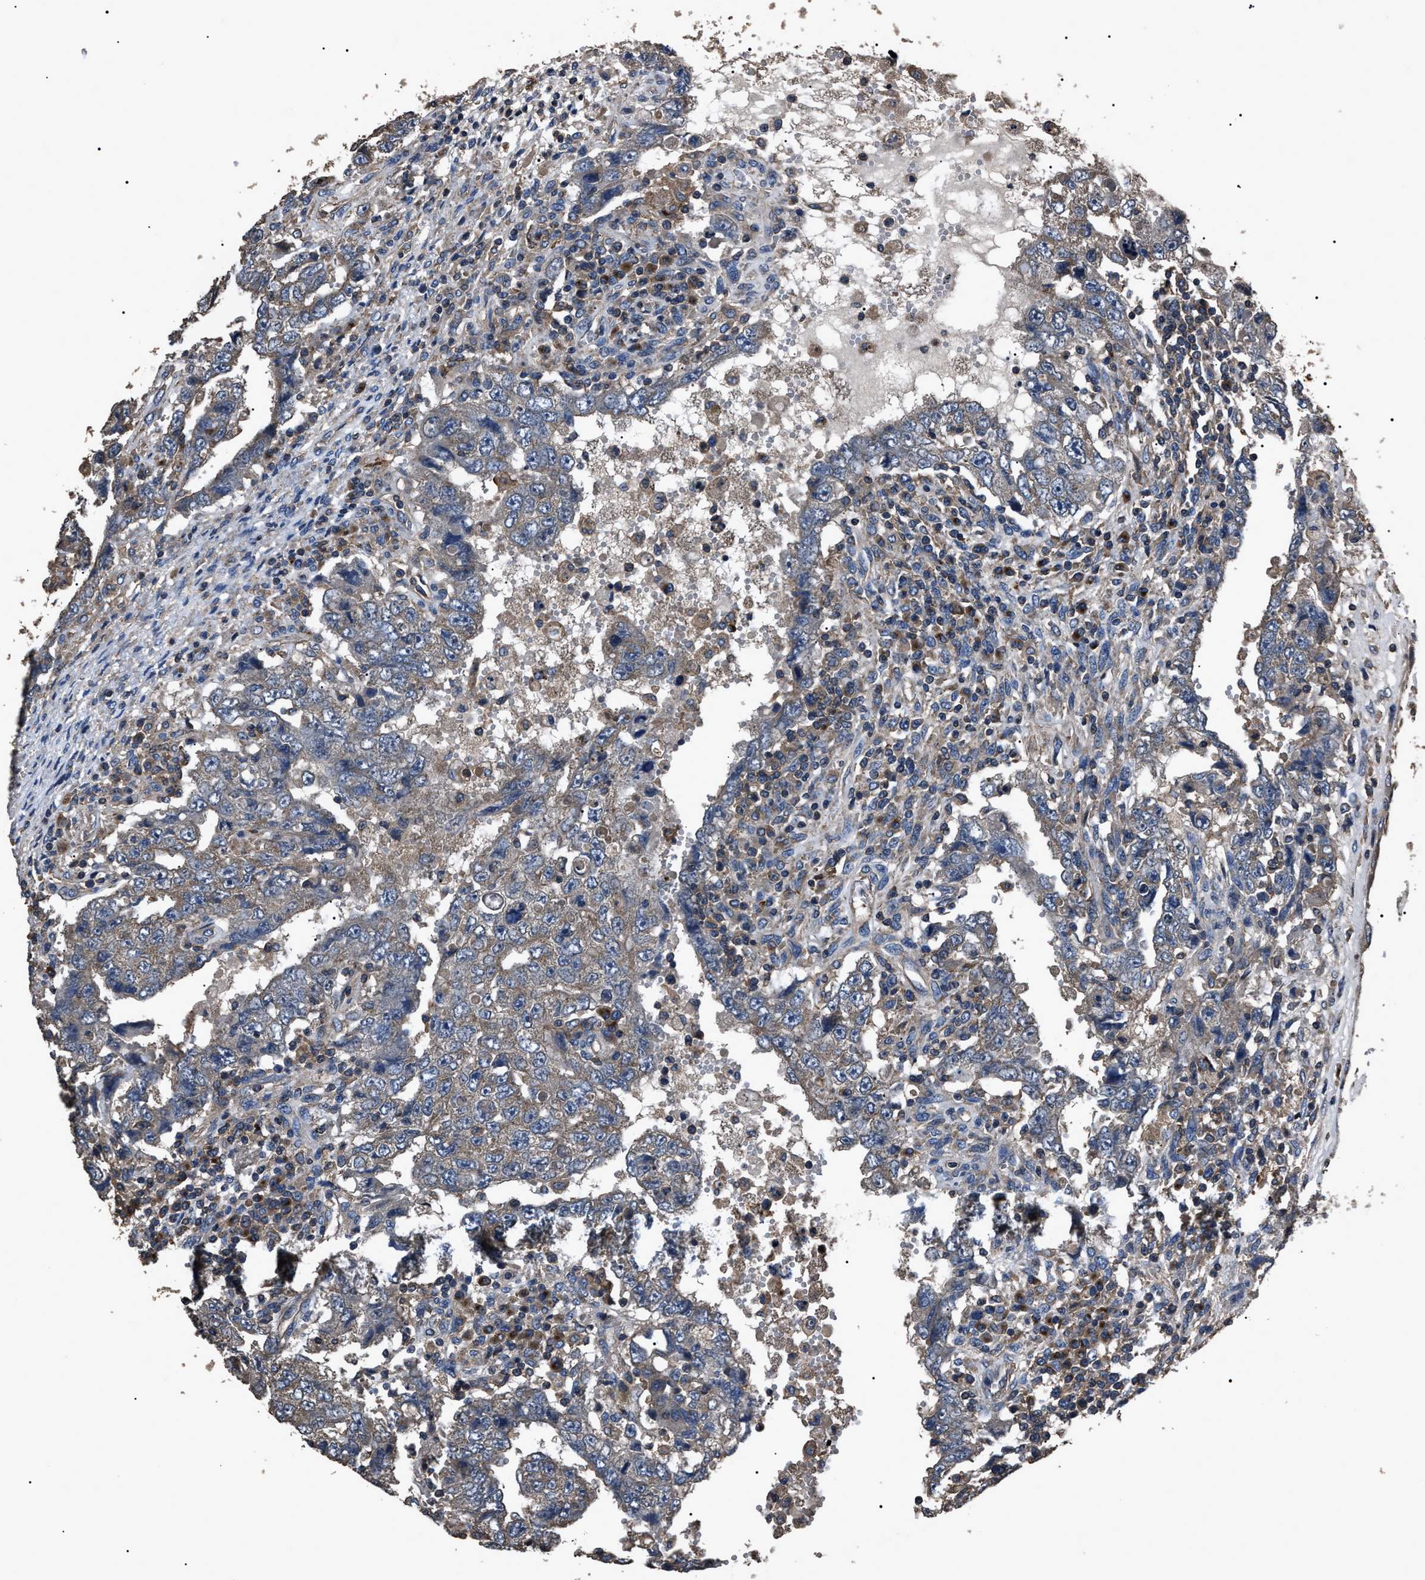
{"staining": {"intensity": "weak", "quantity": "25%-75%", "location": "cytoplasmic/membranous"}, "tissue": "testis cancer", "cell_type": "Tumor cells", "image_type": "cancer", "snomed": [{"axis": "morphology", "description": "Carcinoma, Embryonal, NOS"}, {"axis": "topography", "description": "Testis"}], "caption": "This is a micrograph of IHC staining of testis cancer (embryonal carcinoma), which shows weak staining in the cytoplasmic/membranous of tumor cells.", "gene": "RNF216", "patient": {"sex": "male", "age": 26}}